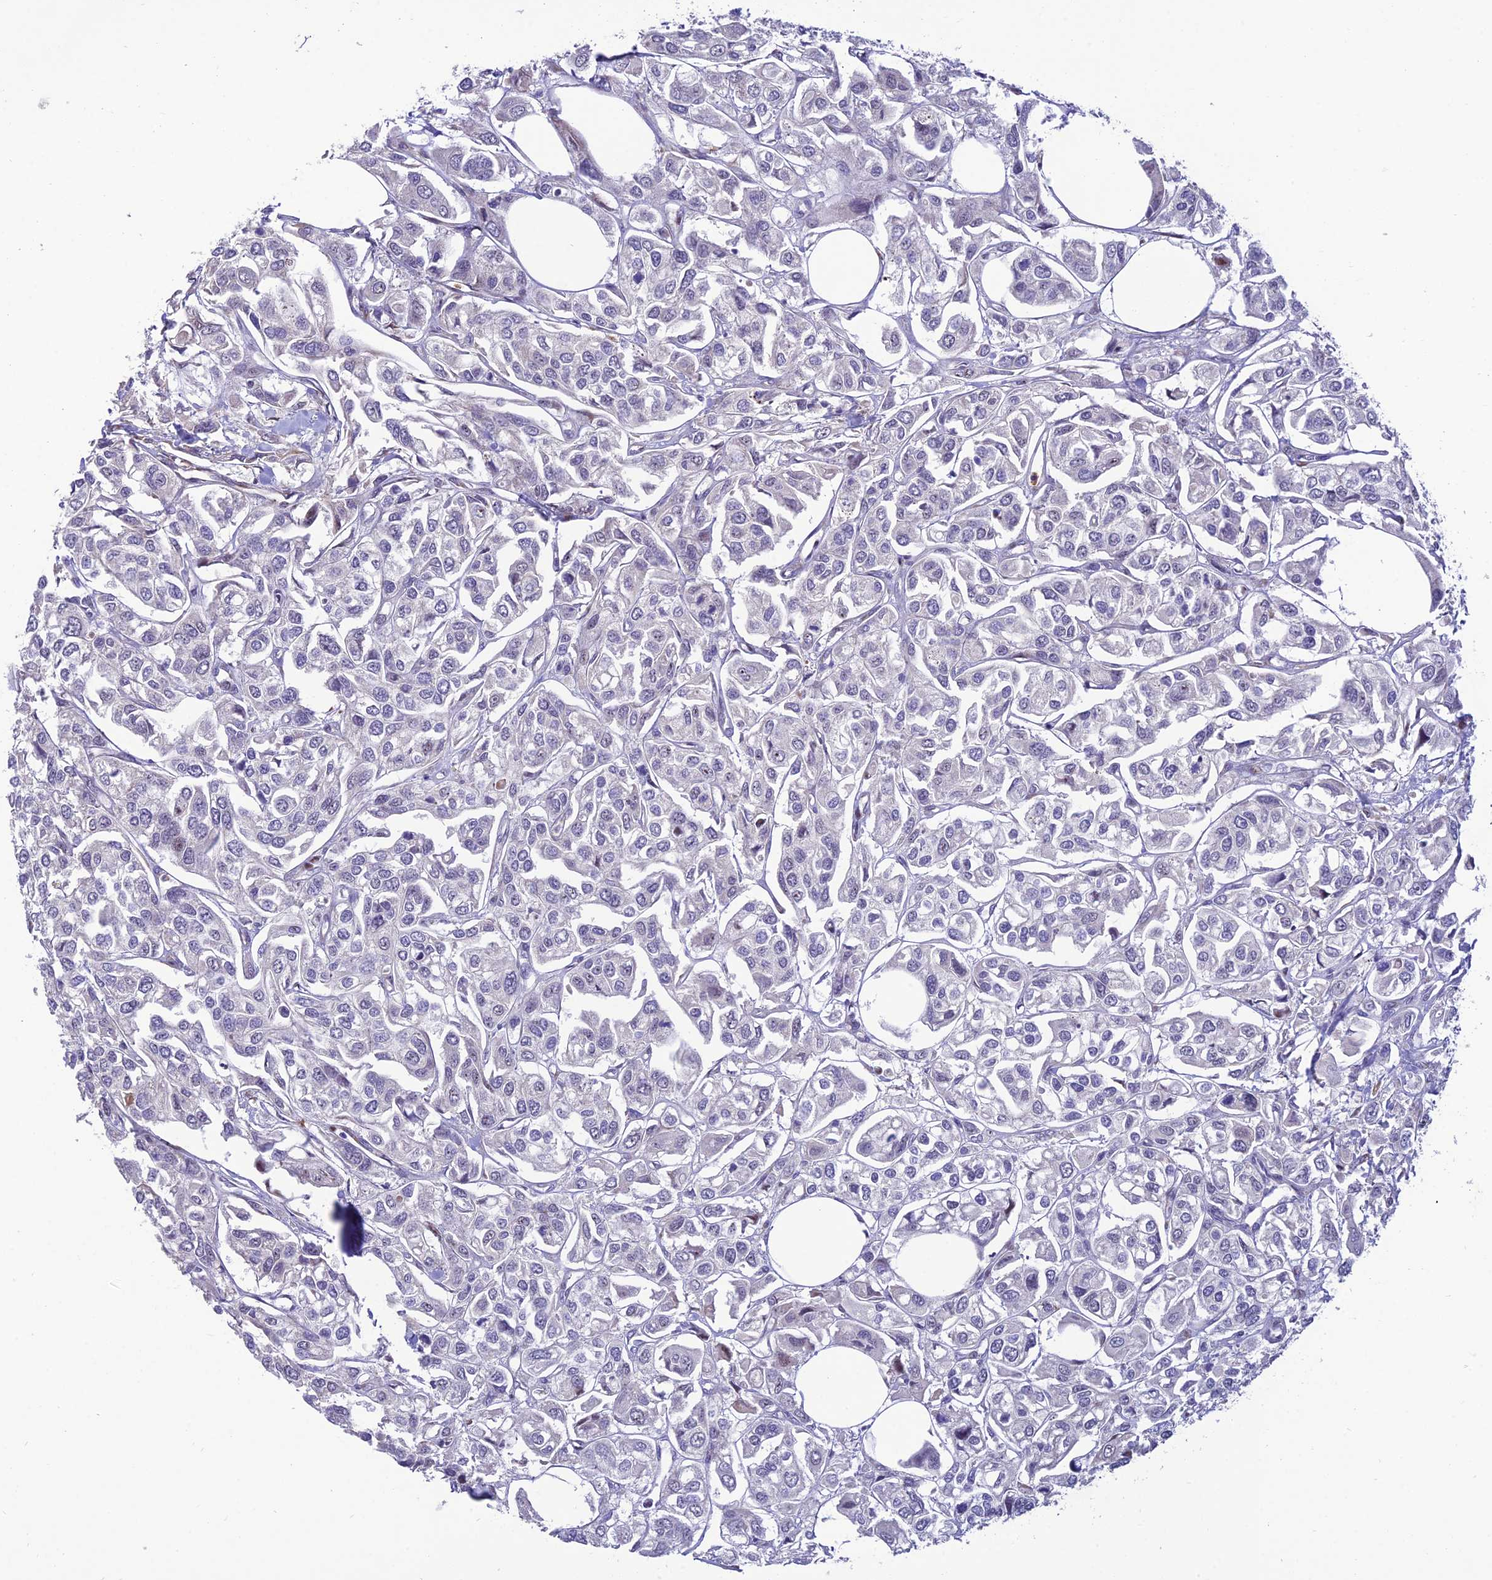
{"staining": {"intensity": "negative", "quantity": "none", "location": "none"}, "tissue": "urothelial cancer", "cell_type": "Tumor cells", "image_type": "cancer", "snomed": [{"axis": "morphology", "description": "Urothelial carcinoma, High grade"}, {"axis": "topography", "description": "Urinary bladder"}], "caption": "Urothelial cancer stained for a protein using IHC shows no positivity tumor cells.", "gene": "KBTBD7", "patient": {"sex": "male", "age": 67}}